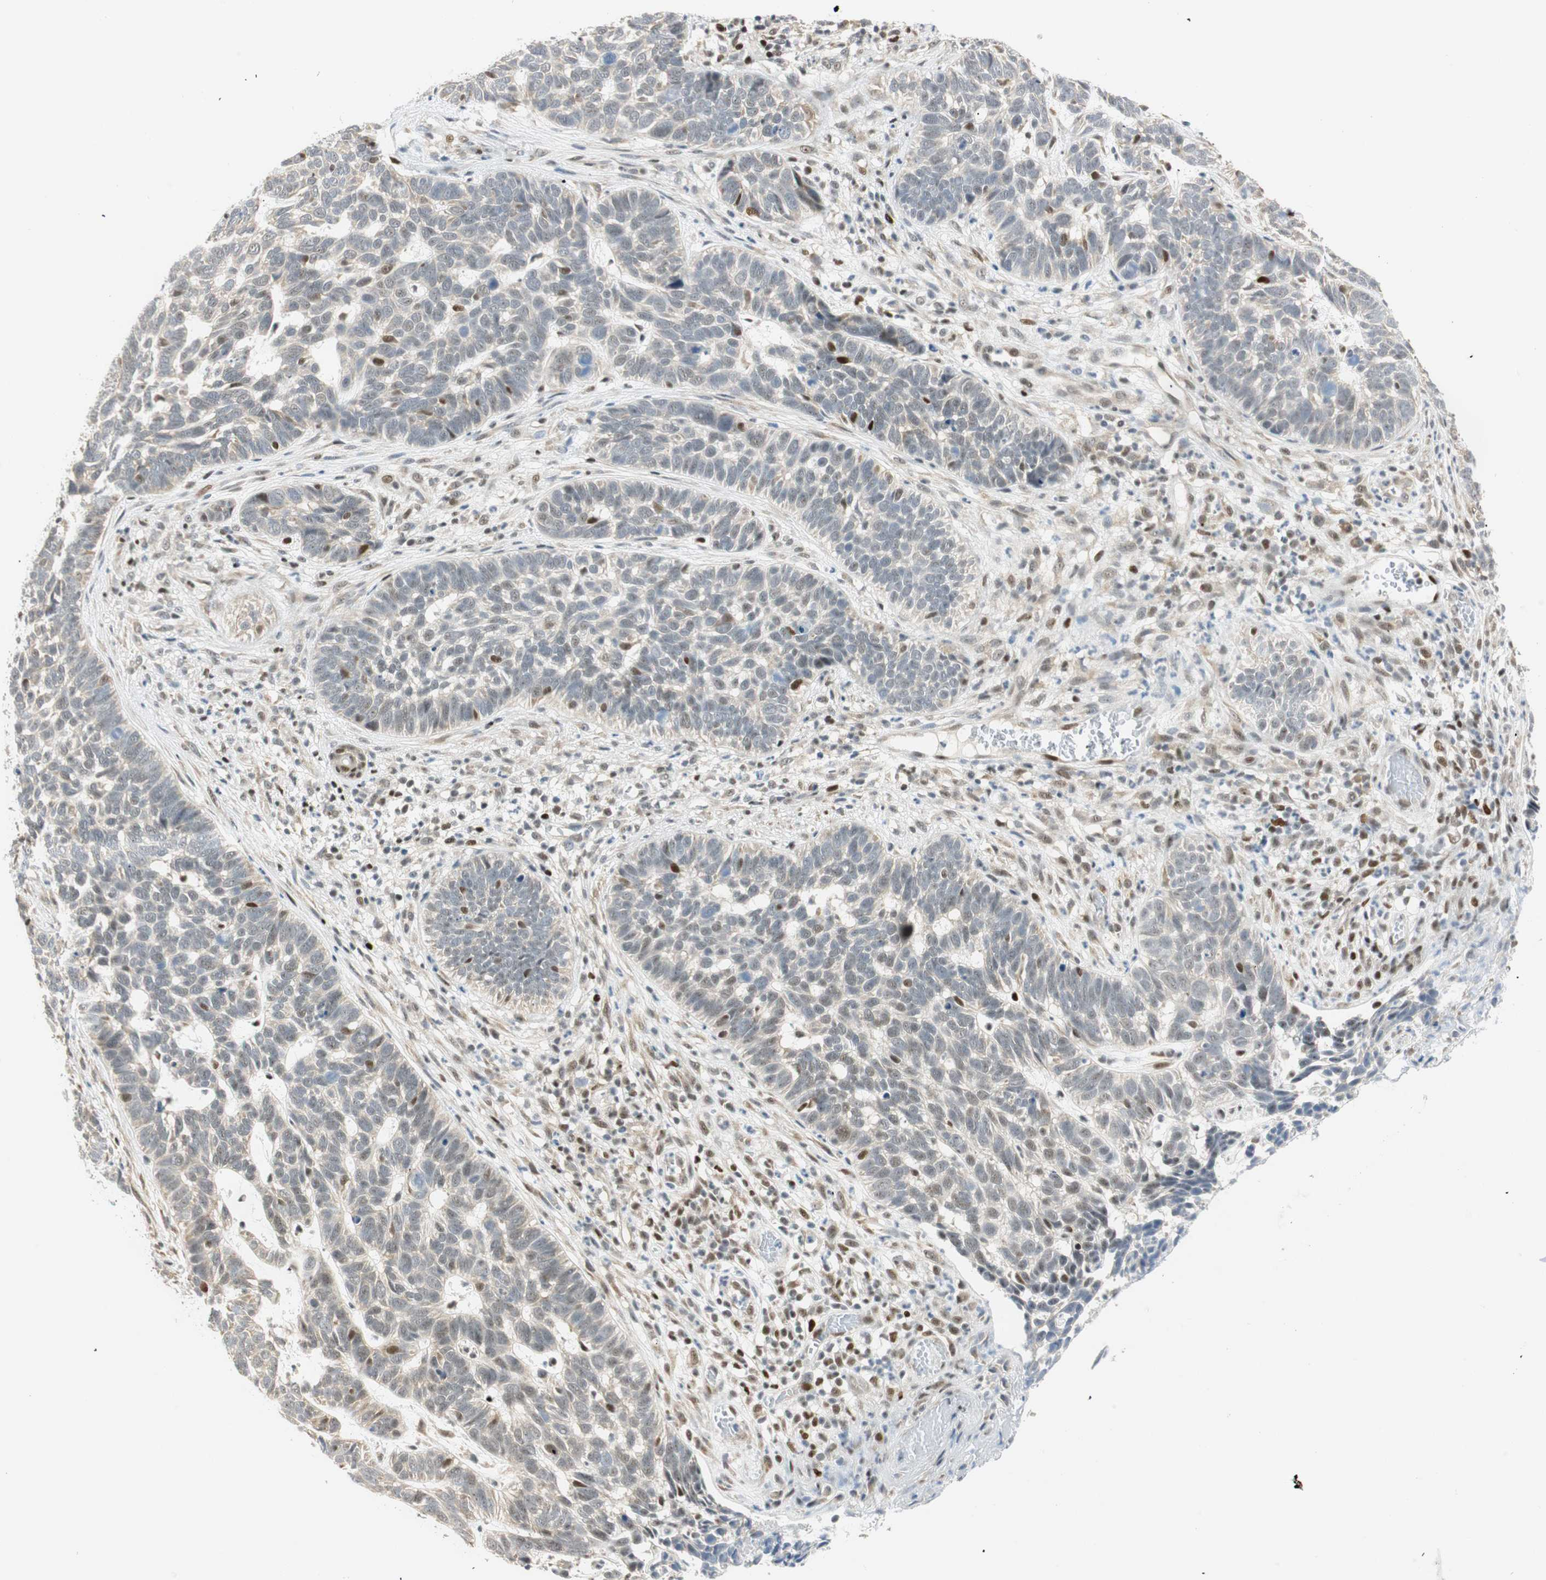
{"staining": {"intensity": "moderate", "quantity": "<25%", "location": "nuclear"}, "tissue": "skin cancer", "cell_type": "Tumor cells", "image_type": "cancer", "snomed": [{"axis": "morphology", "description": "Basal cell carcinoma"}, {"axis": "topography", "description": "Skin"}], "caption": "Protein expression by immunohistochemistry exhibits moderate nuclear positivity in approximately <25% of tumor cells in skin cancer (basal cell carcinoma).", "gene": "MSX2", "patient": {"sex": "male", "age": 87}}